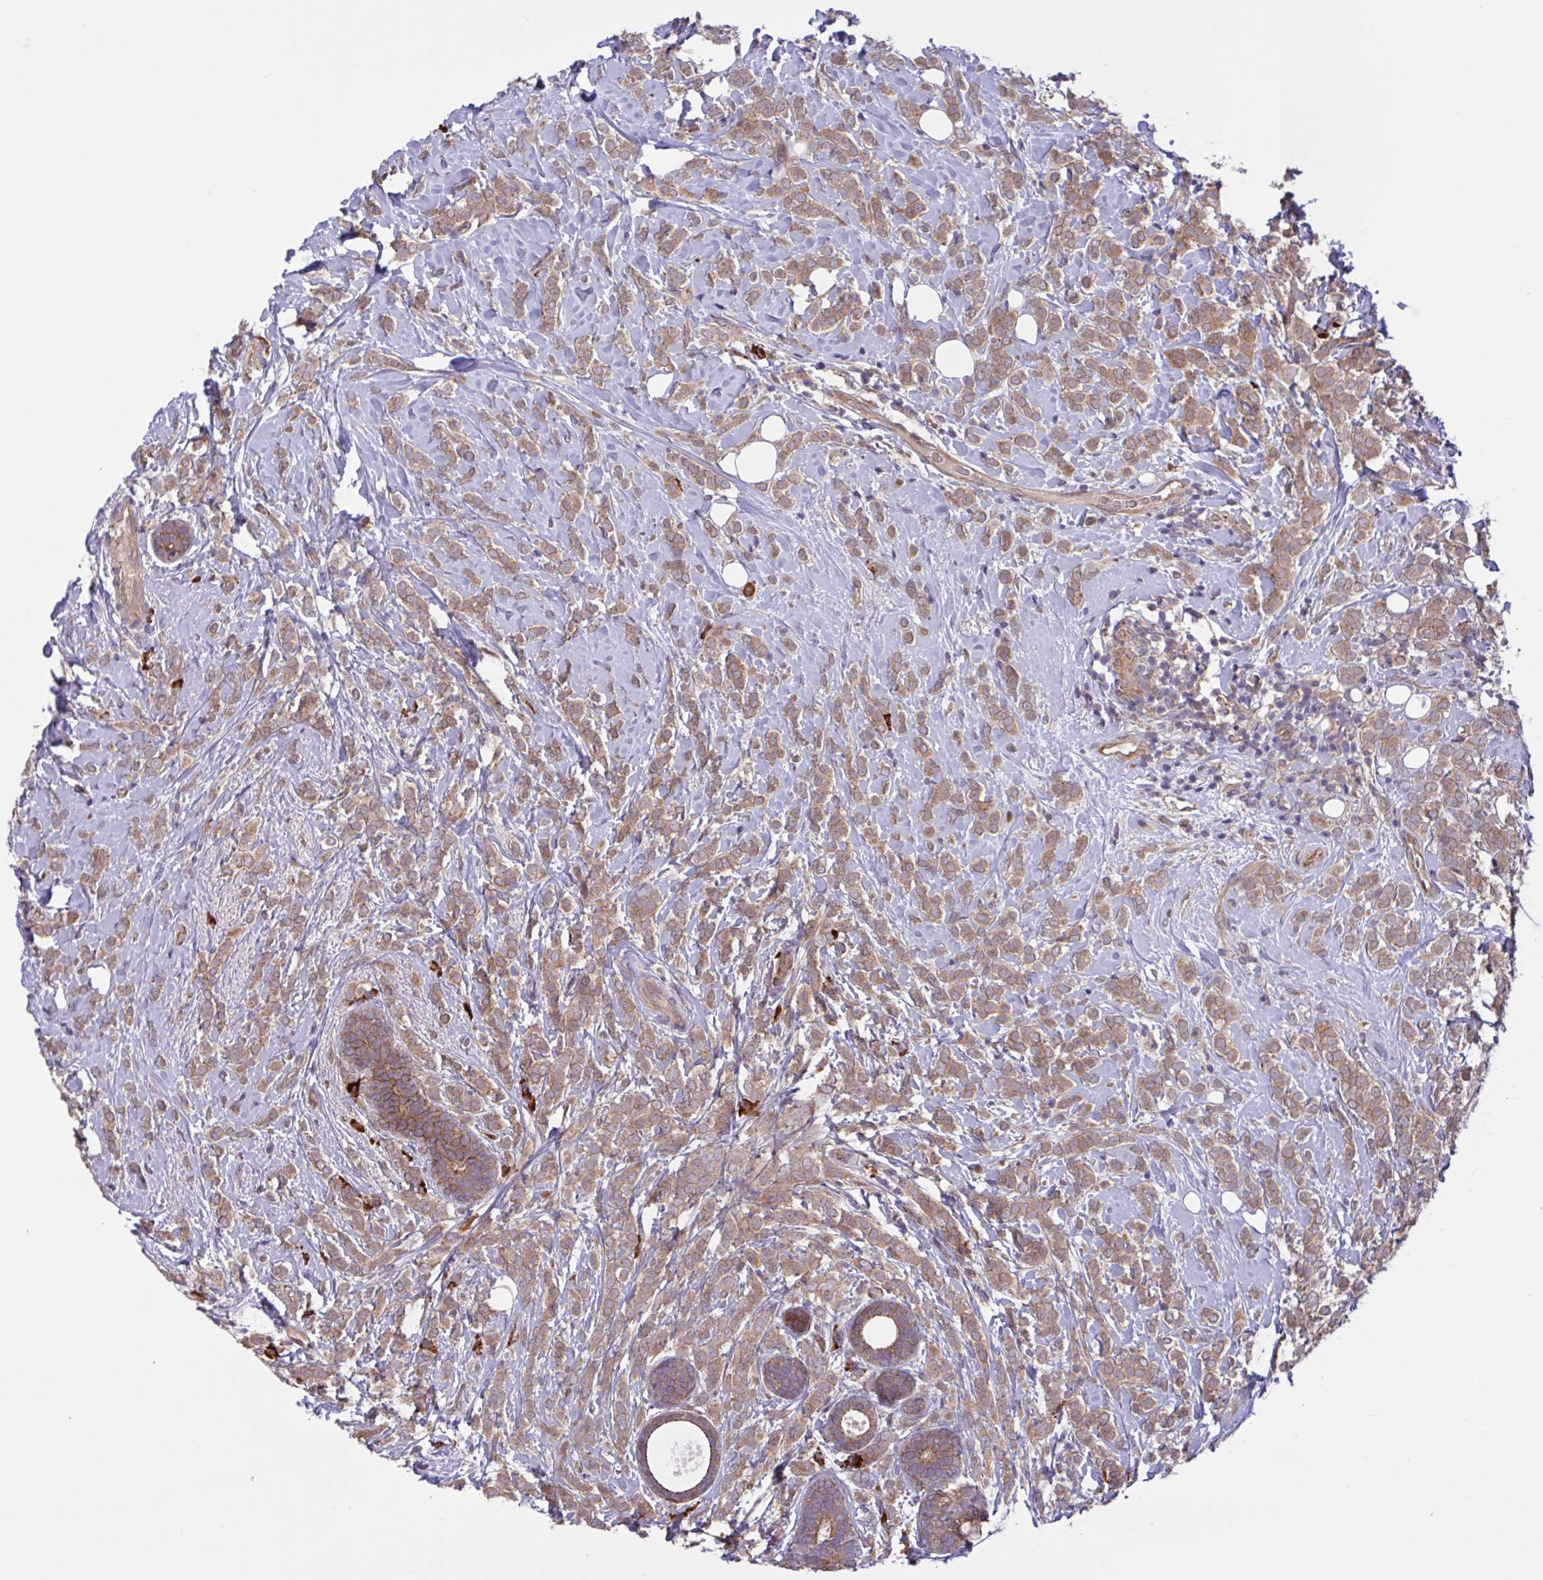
{"staining": {"intensity": "moderate", "quantity": ">75%", "location": "cytoplasmic/membranous"}, "tissue": "breast cancer", "cell_type": "Tumor cells", "image_type": "cancer", "snomed": [{"axis": "morphology", "description": "Lobular carcinoma"}, {"axis": "topography", "description": "Breast"}], "caption": "DAB (3,3'-diaminobenzidine) immunohistochemical staining of human breast lobular carcinoma exhibits moderate cytoplasmic/membranous protein positivity in about >75% of tumor cells.", "gene": "INTS10", "patient": {"sex": "female", "age": 49}}